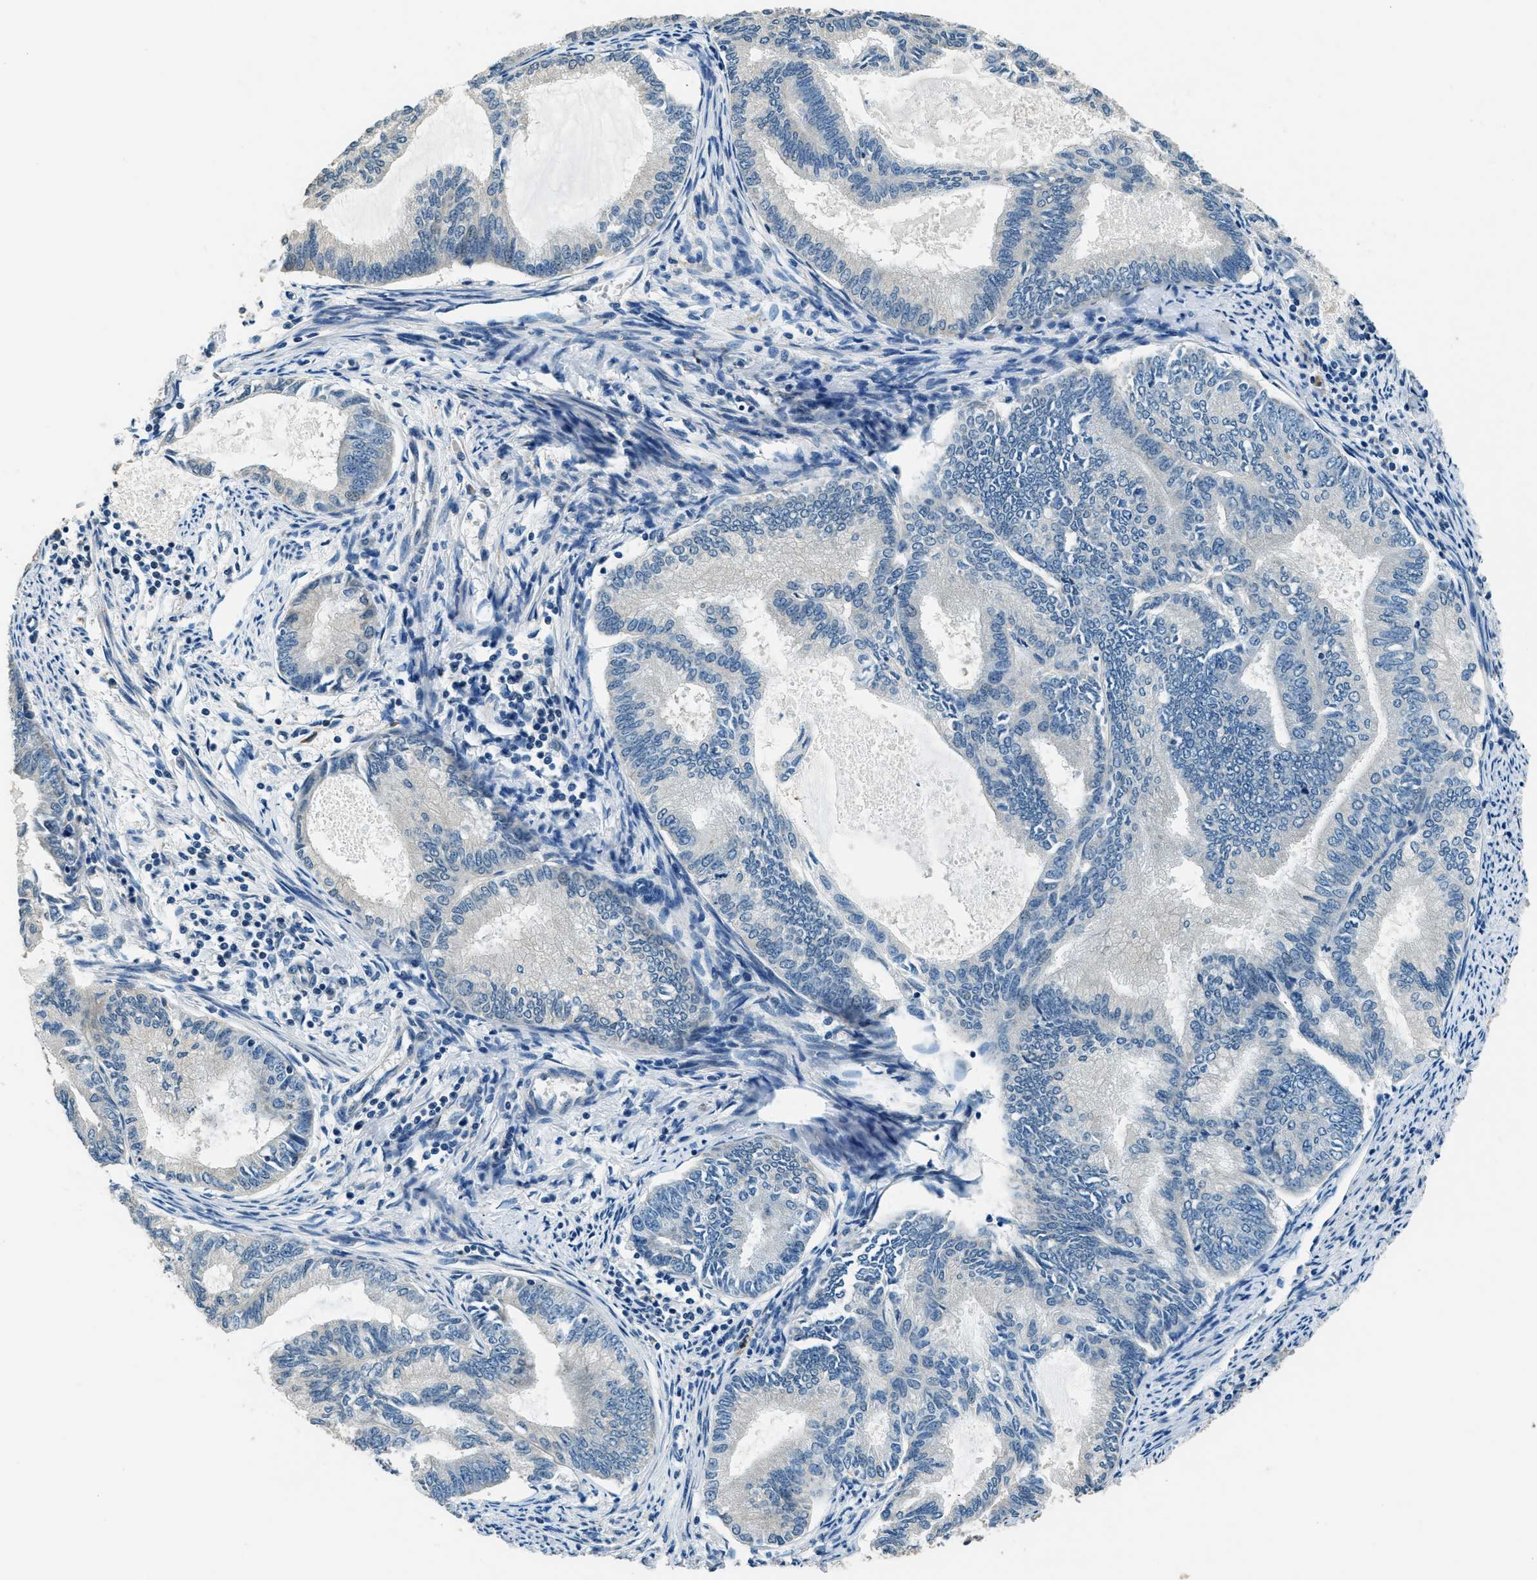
{"staining": {"intensity": "negative", "quantity": "none", "location": "none"}, "tissue": "endometrial cancer", "cell_type": "Tumor cells", "image_type": "cancer", "snomed": [{"axis": "morphology", "description": "Adenocarcinoma, NOS"}, {"axis": "topography", "description": "Endometrium"}], "caption": "Micrograph shows no protein staining in tumor cells of endometrial adenocarcinoma tissue.", "gene": "NME8", "patient": {"sex": "female", "age": 86}}